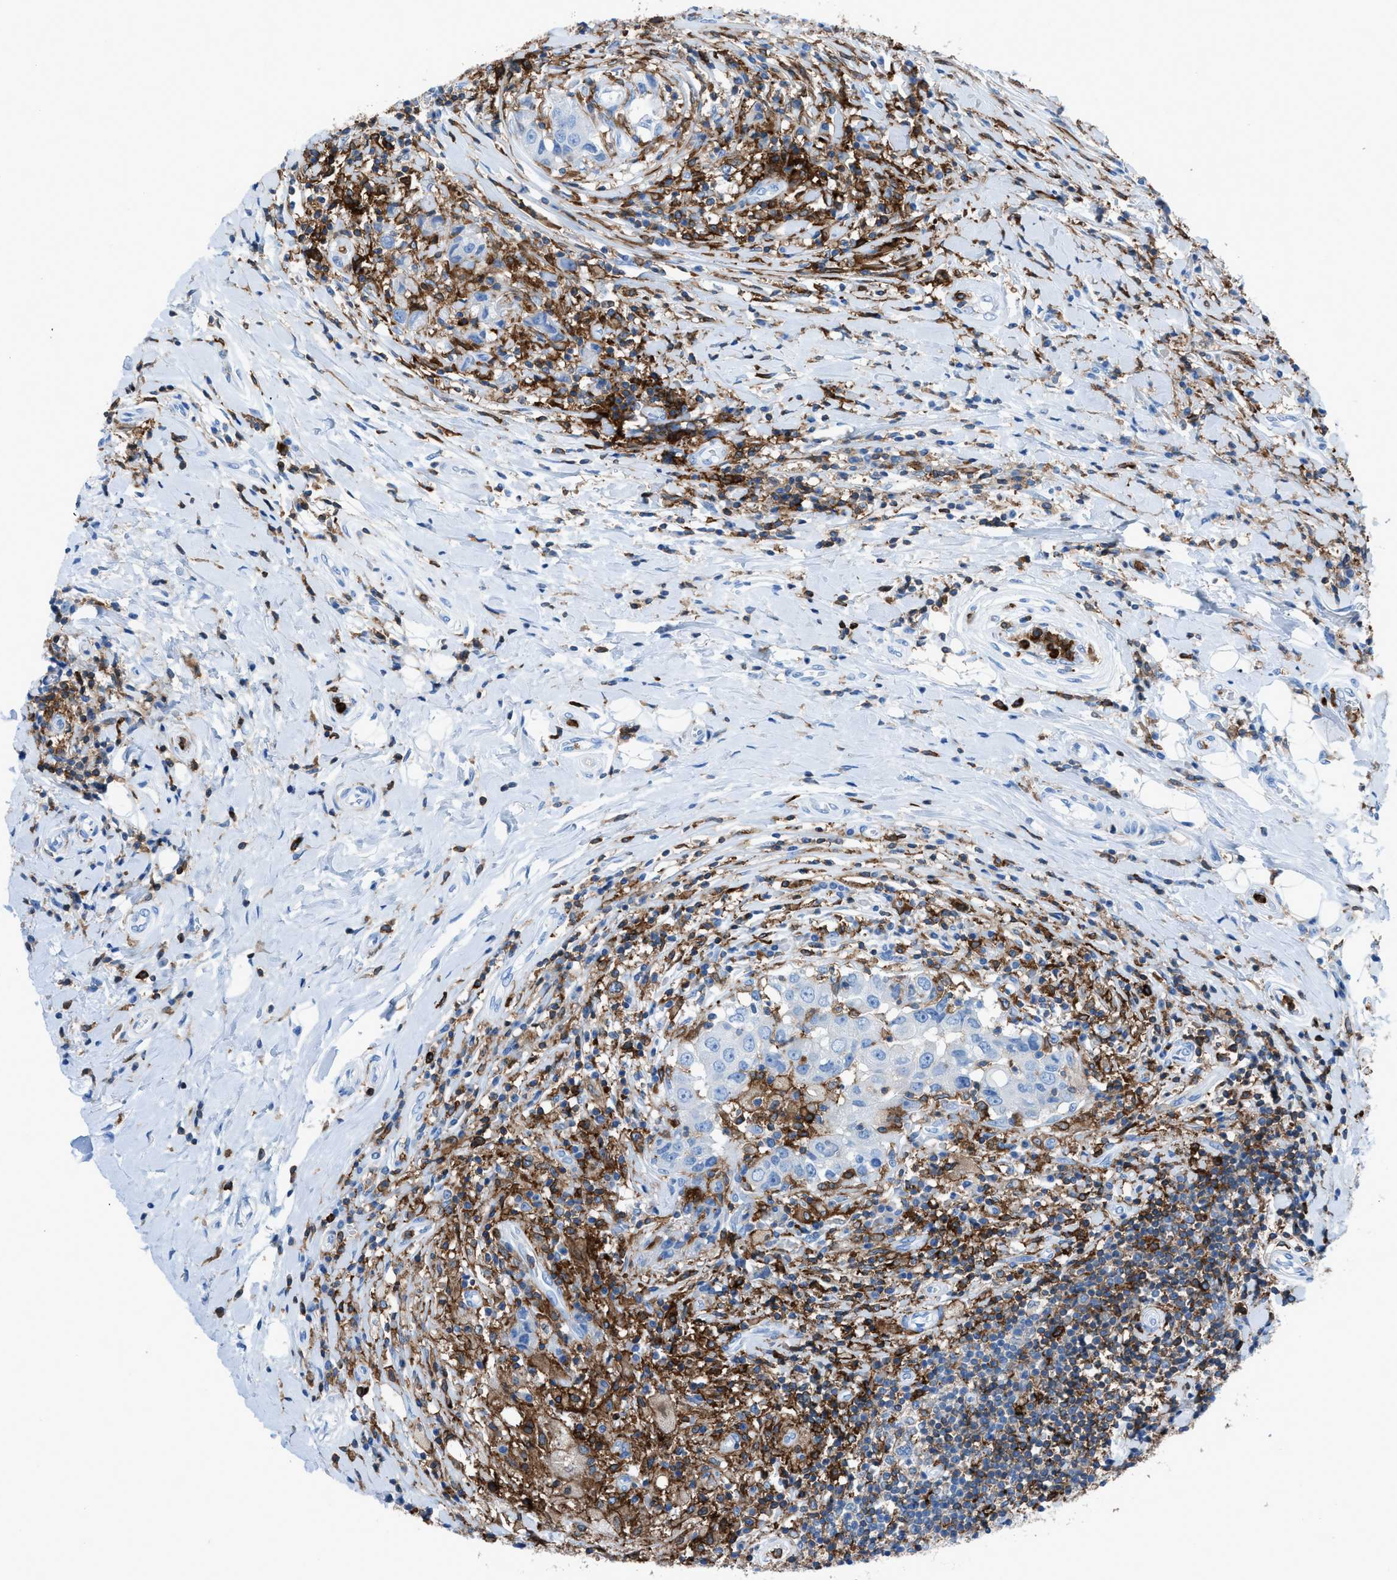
{"staining": {"intensity": "negative", "quantity": "none", "location": "none"}, "tissue": "breast cancer", "cell_type": "Tumor cells", "image_type": "cancer", "snomed": [{"axis": "morphology", "description": "Duct carcinoma"}, {"axis": "topography", "description": "Breast"}], "caption": "This is a image of immunohistochemistry (IHC) staining of breast cancer (invasive ductal carcinoma), which shows no staining in tumor cells.", "gene": "ITGB2", "patient": {"sex": "female", "age": 27}}